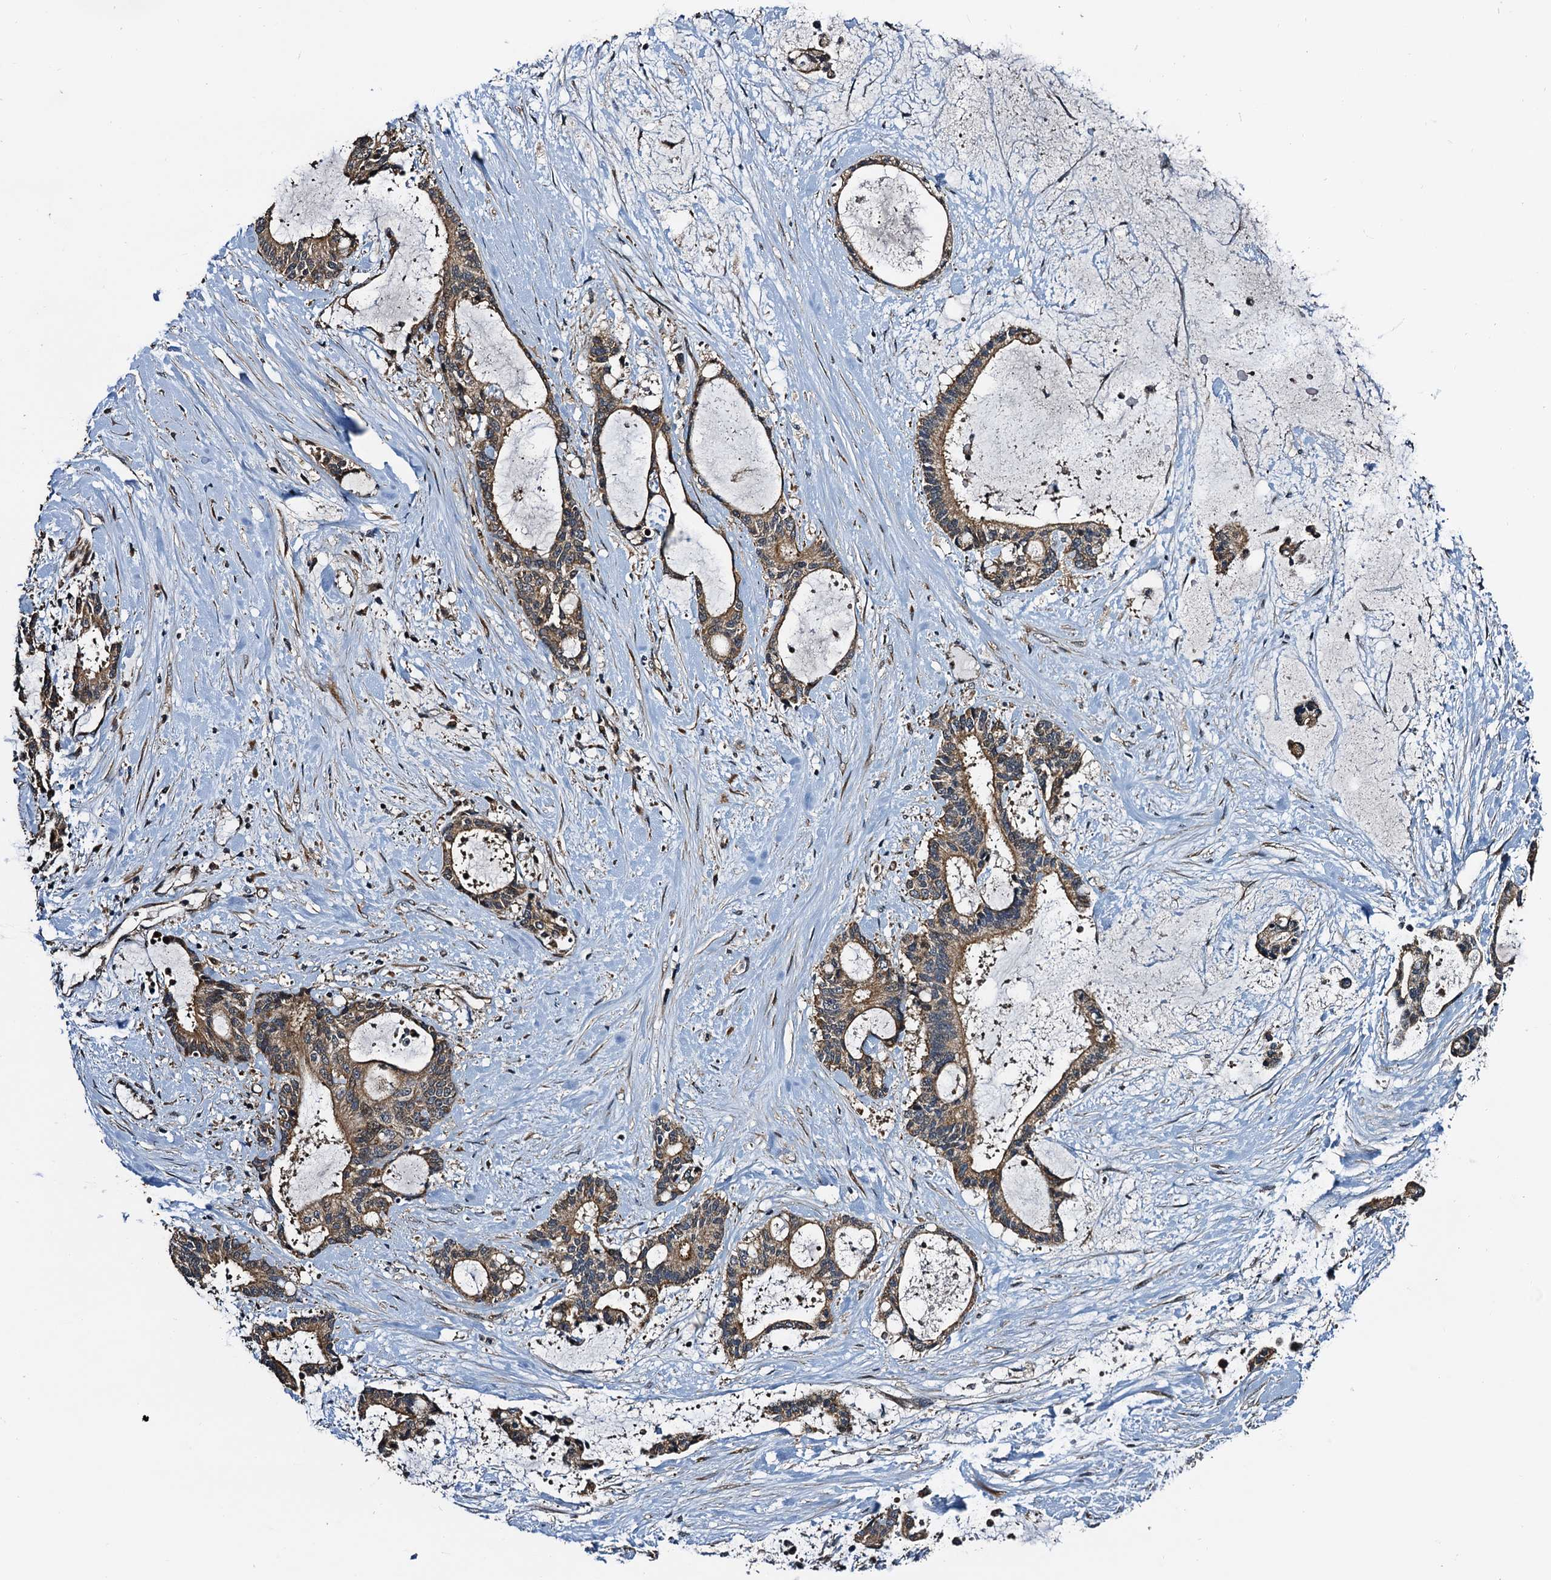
{"staining": {"intensity": "moderate", "quantity": ">75%", "location": "cytoplasmic/membranous"}, "tissue": "liver cancer", "cell_type": "Tumor cells", "image_type": "cancer", "snomed": [{"axis": "morphology", "description": "Normal tissue, NOS"}, {"axis": "morphology", "description": "Cholangiocarcinoma"}, {"axis": "topography", "description": "Liver"}, {"axis": "topography", "description": "Peripheral nerve tissue"}], "caption": "A high-resolution histopathology image shows IHC staining of liver cholangiocarcinoma, which shows moderate cytoplasmic/membranous positivity in approximately >75% of tumor cells.", "gene": "NAA16", "patient": {"sex": "female", "age": 73}}